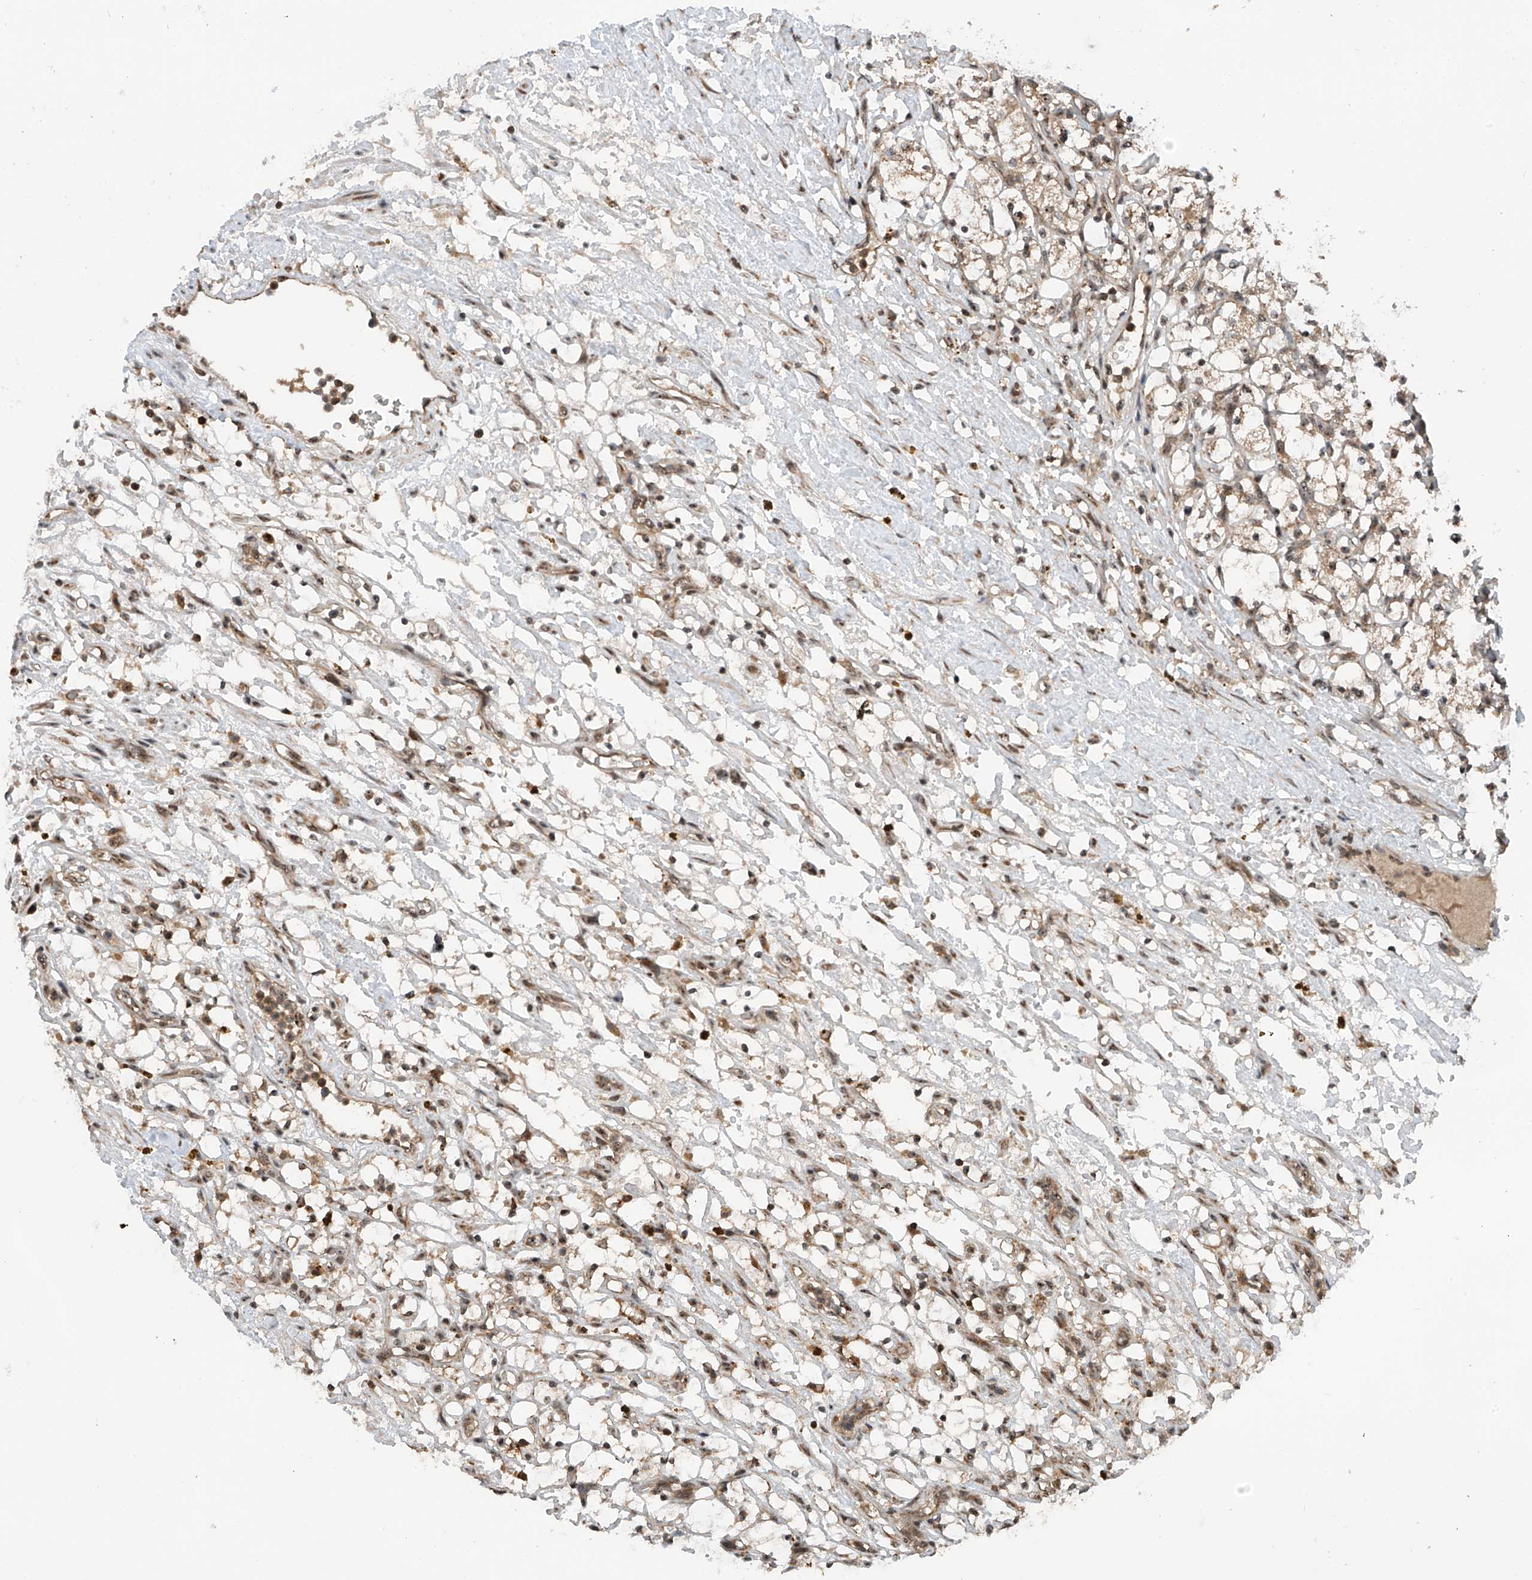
{"staining": {"intensity": "weak", "quantity": "<25%", "location": "cytoplasmic/membranous"}, "tissue": "renal cancer", "cell_type": "Tumor cells", "image_type": "cancer", "snomed": [{"axis": "morphology", "description": "Adenocarcinoma, NOS"}, {"axis": "topography", "description": "Kidney"}], "caption": "Immunohistochemical staining of renal adenocarcinoma demonstrates no significant expression in tumor cells.", "gene": "C1orf131", "patient": {"sex": "female", "age": 69}}